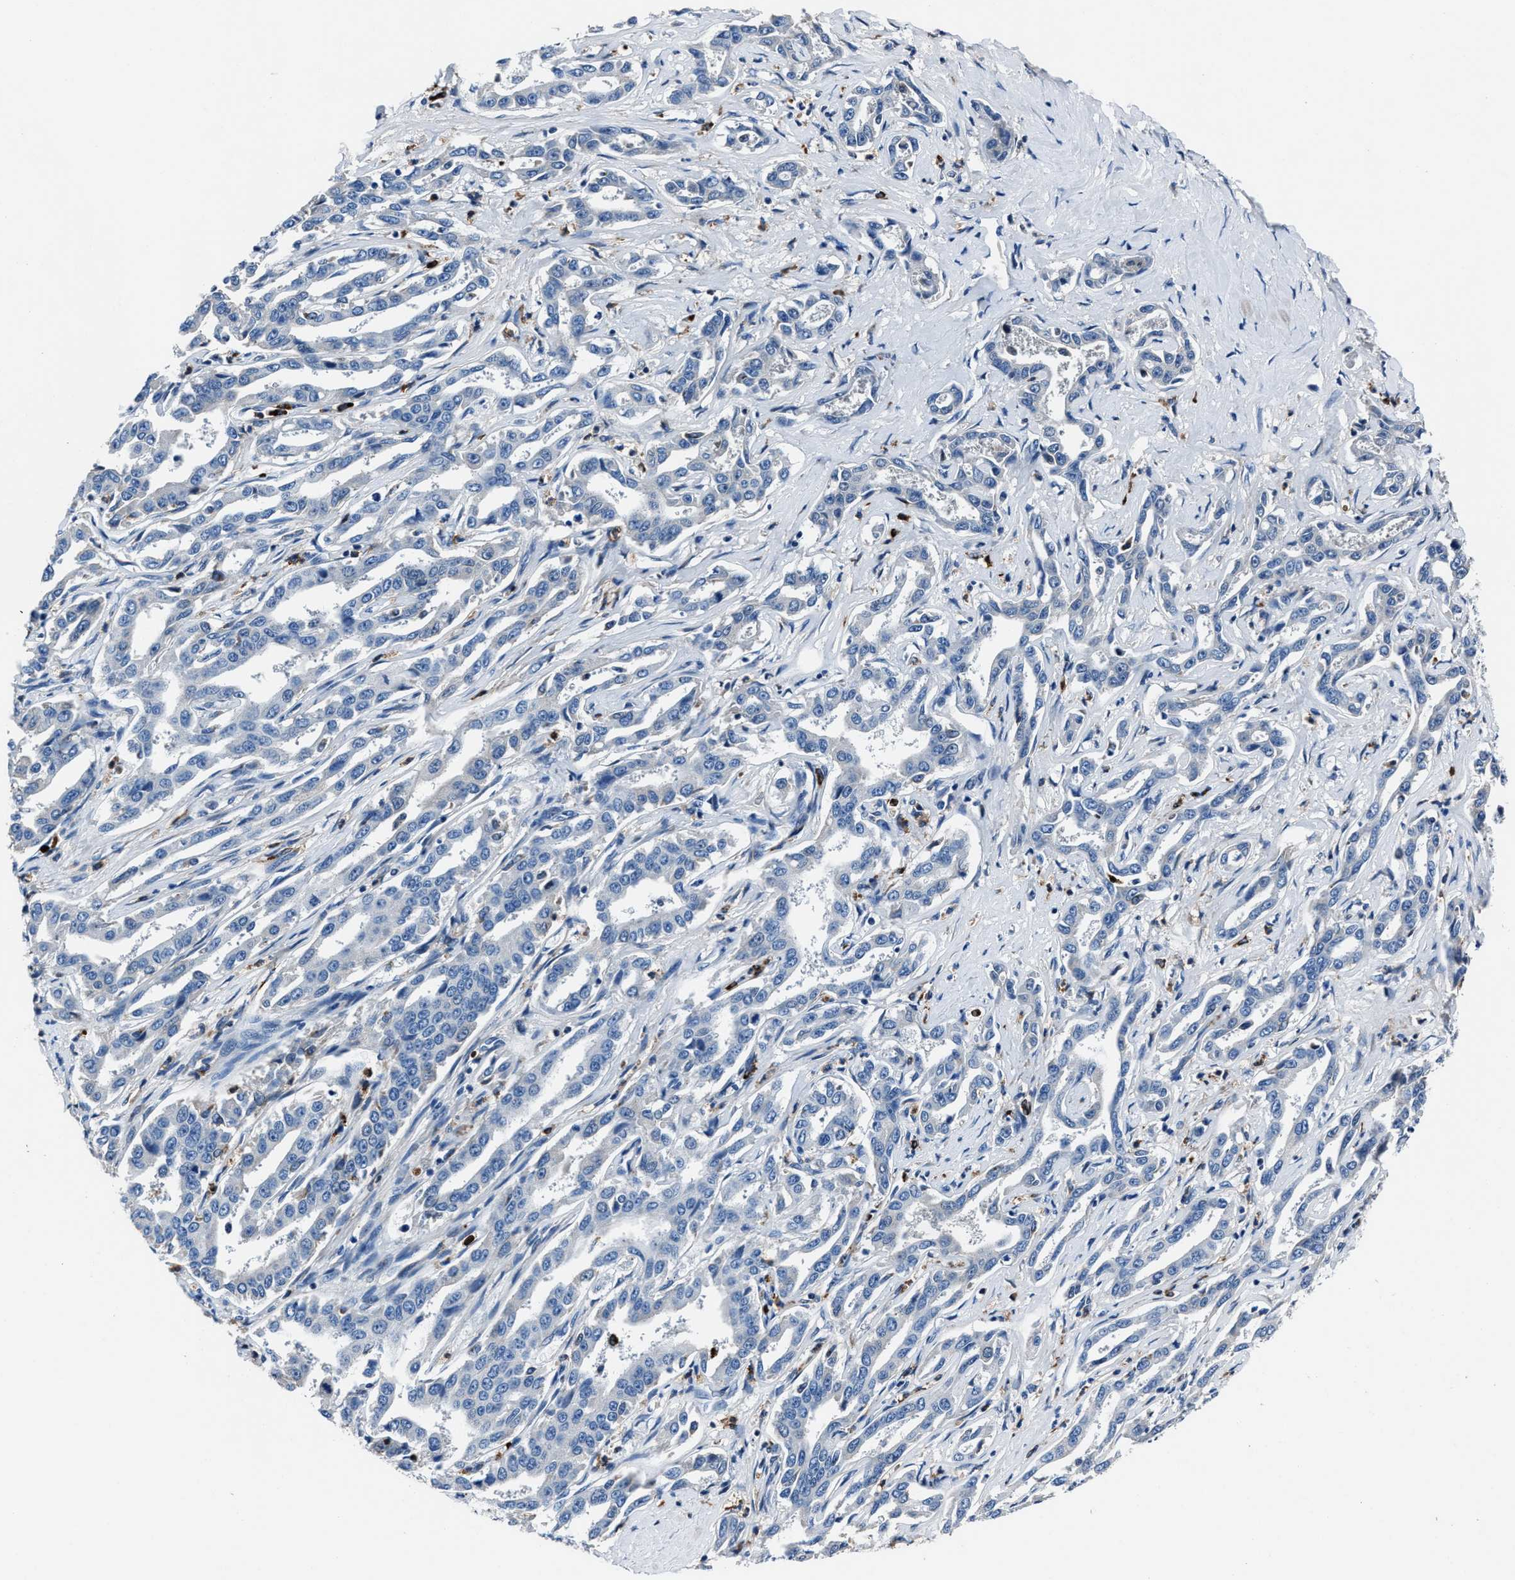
{"staining": {"intensity": "negative", "quantity": "none", "location": "none"}, "tissue": "liver cancer", "cell_type": "Tumor cells", "image_type": "cancer", "snomed": [{"axis": "morphology", "description": "Cholangiocarcinoma"}, {"axis": "topography", "description": "Liver"}], "caption": "Tumor cells are negative for protein expression in human liver cholangiocarcinoma.", "gene": "FGL2", "patient": {"sex": "male", "age": 59}}